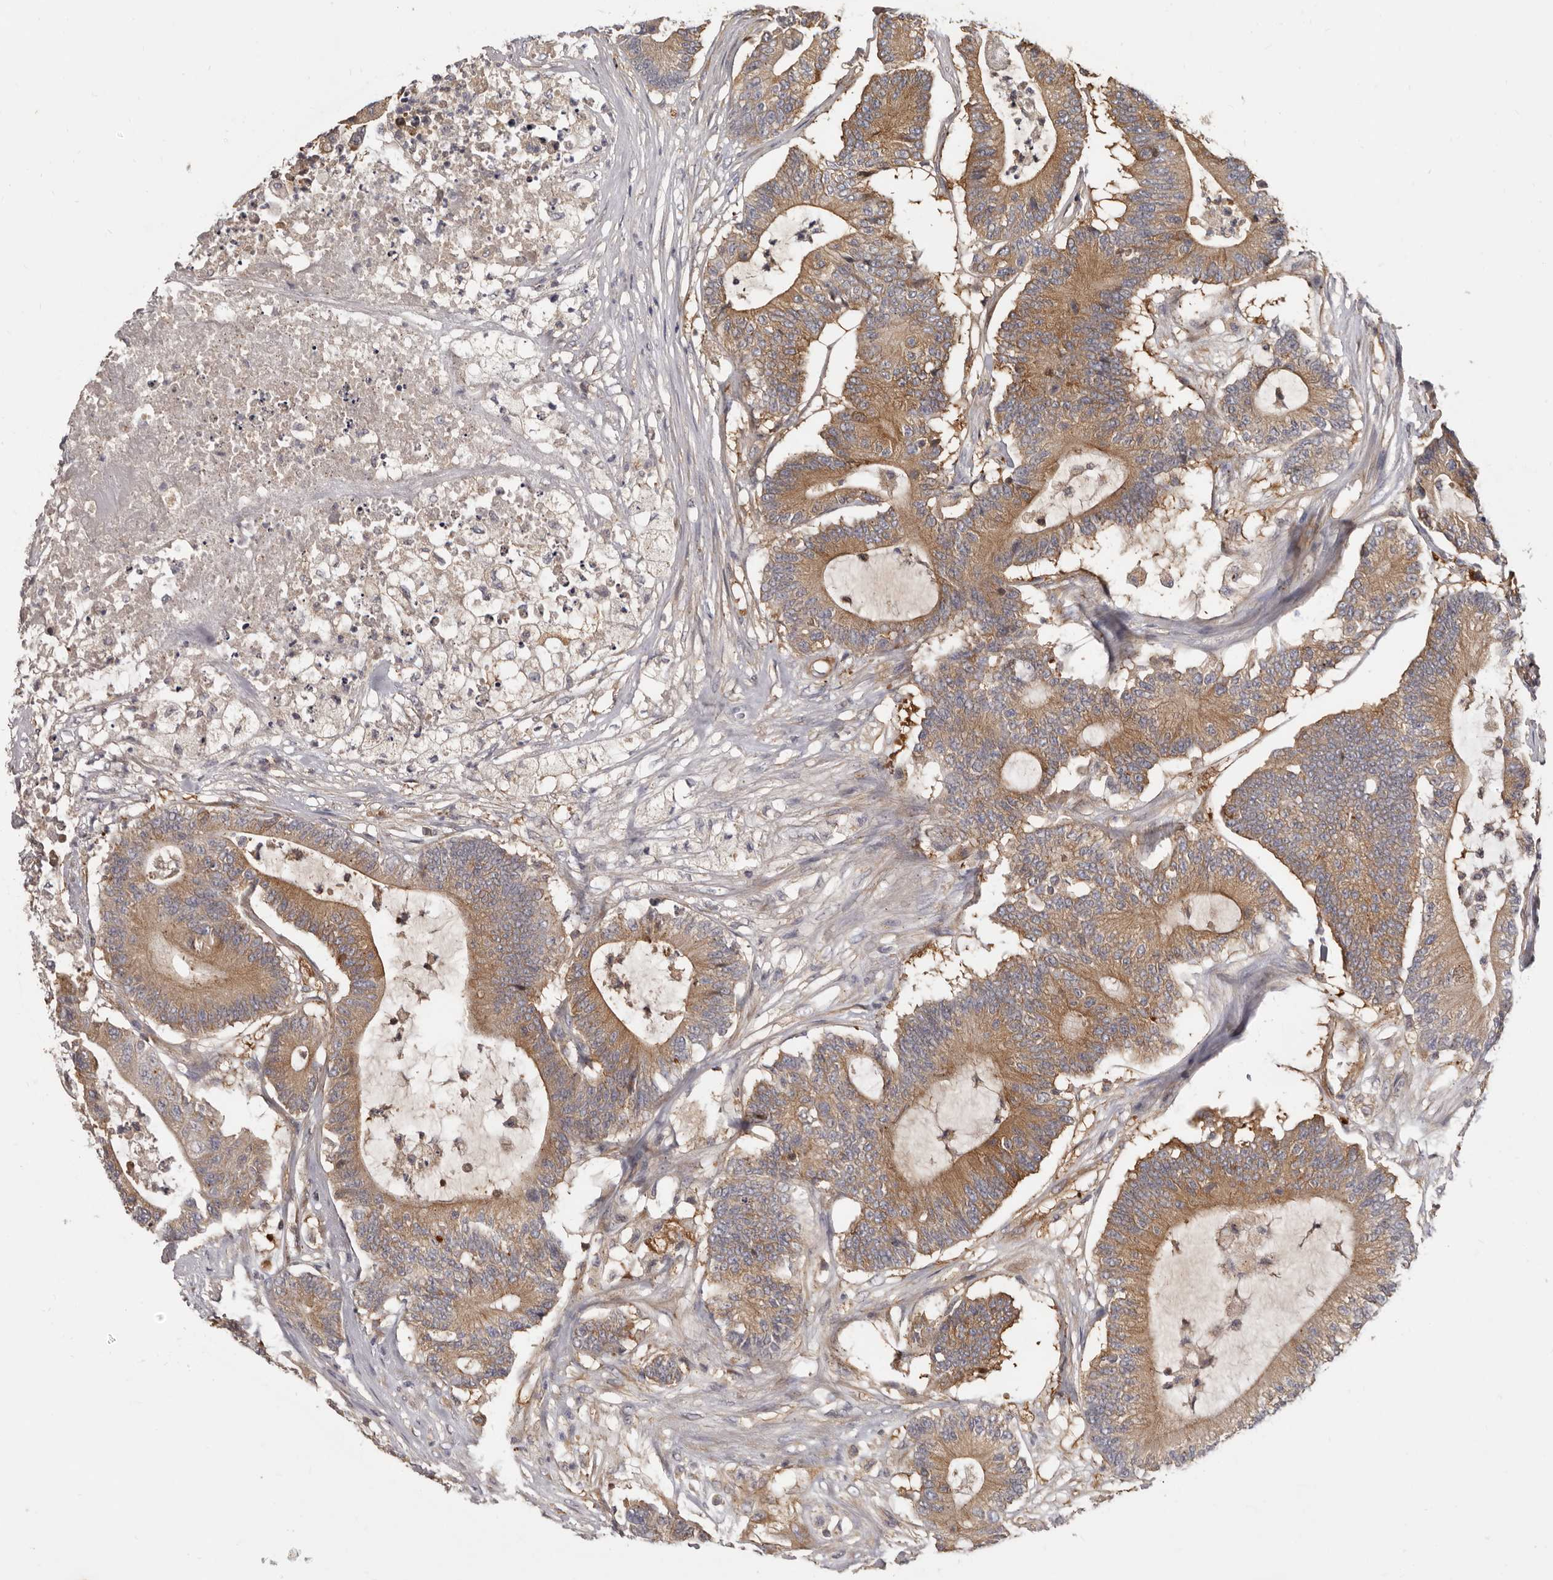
{"staining": {"intensity": "moderate", "quantity": ">75%", "location": "cytoplasmic/membranous"}, "tissue": "colorectal cancer", "cell_type": "Tumor cells", "image_type": "cancer", "snomed": [{"axis": "morphology", "description": "Adenocarcinoma, NOS"}, {"axis": "topography", "description": "Colon"}], "caption": "Immunohistochemistry (DAB) staining of colorectal adenocarcinoma demonstrates moderate cytoplasmic/membranous protein staining in about >75% of tumor cells.", "gene": "ADAMTS20", "patient": {"sex": "female", "age": 84}}